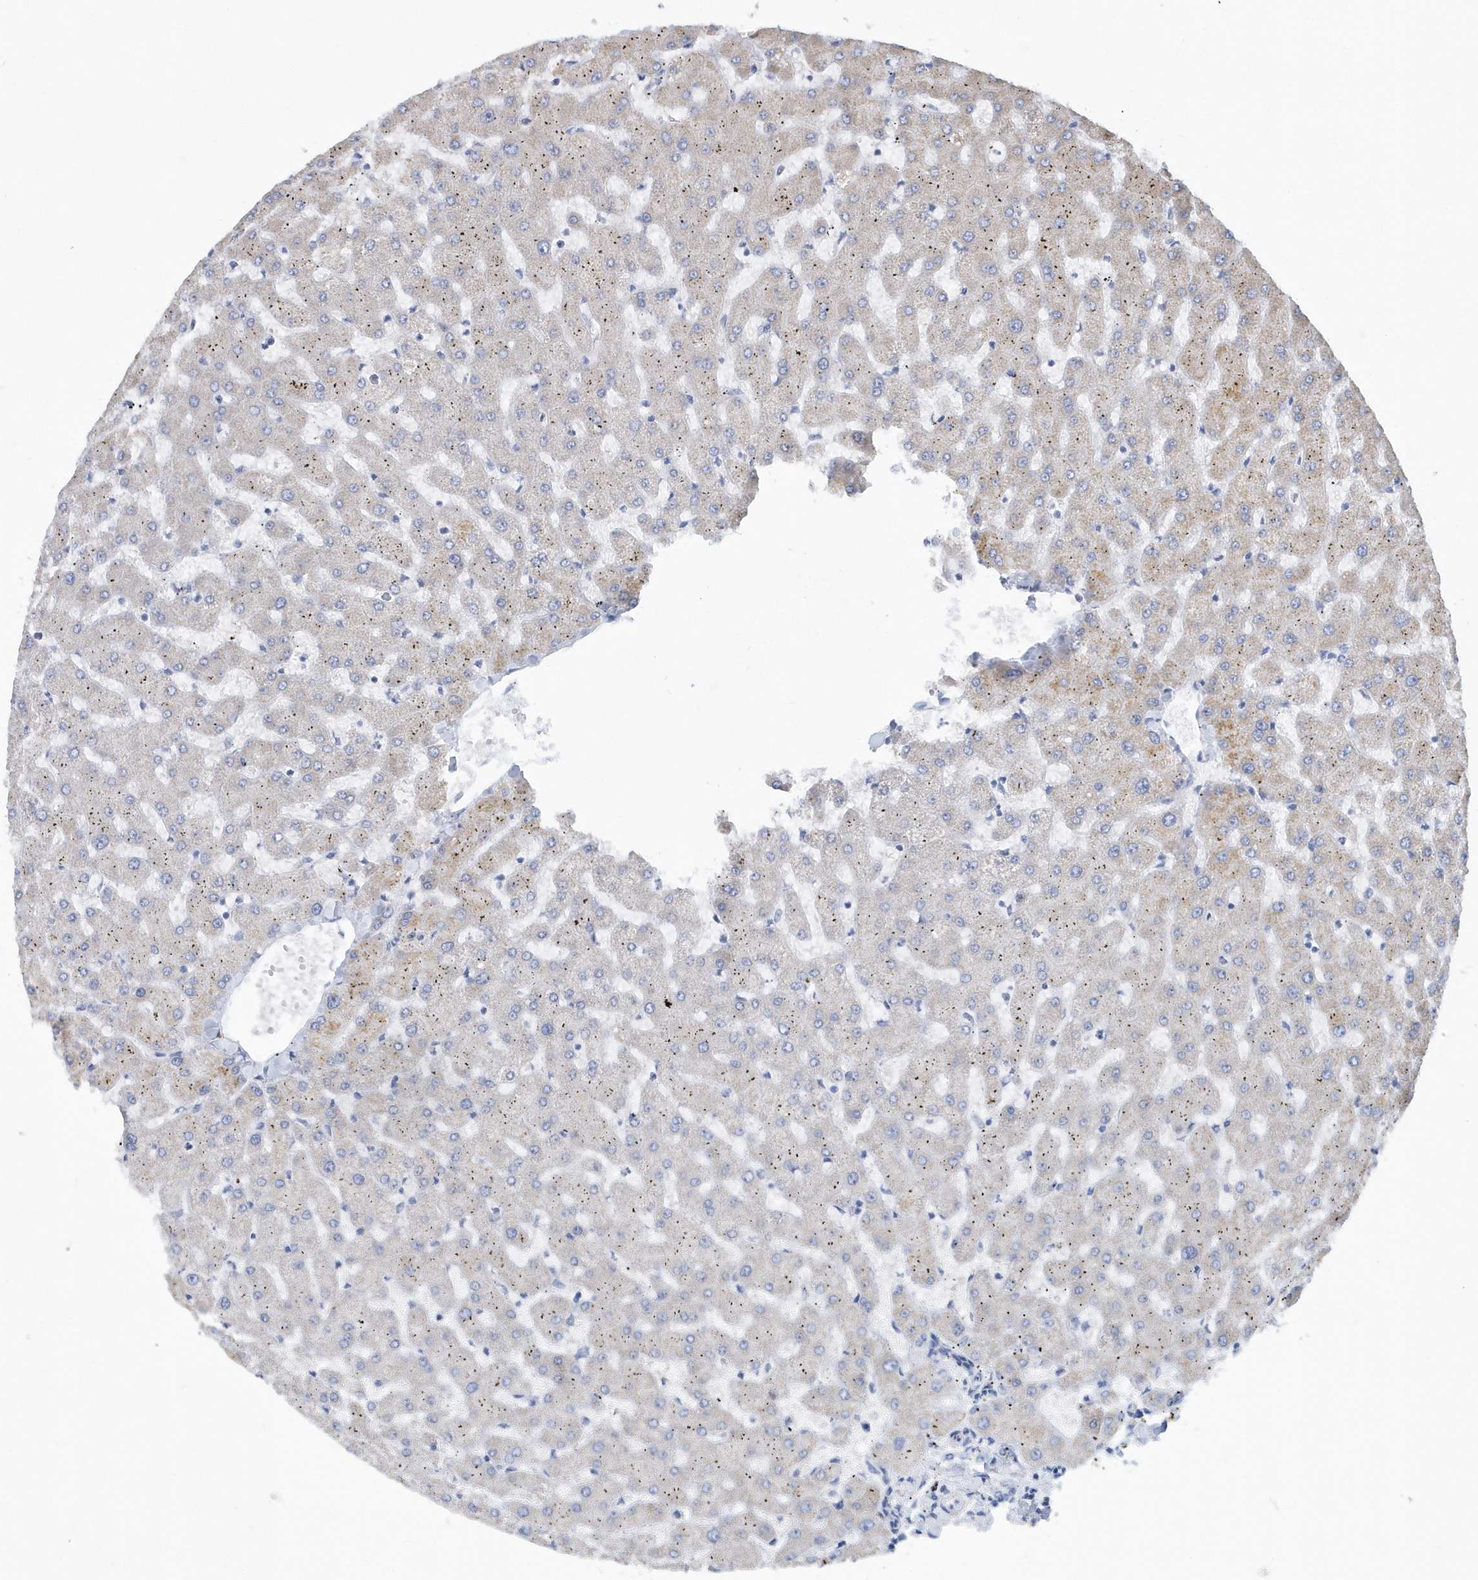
{"staining": {"intensity": "negative", "quantity": "none", "location": "none"}, "tissue": "liver", "cell_type": "Cholangiocytes", "image_type": "normal", "snomed": [{"axis": "morphology", "description": "Normal tissue, NOS"}, {"axis": "topography", "description": "Liver"}], "caption": "High power microscopy histopathology image of an immunohistochemistry image of unremarkable liver, revealing no significant staining in cholangiocytes. (DAB (3,3'-diaminobenzidine) IHC with hematoxylin counter stain).", "gene": "VWA5B2", "patient": {"sex": "female", "age": 63}}